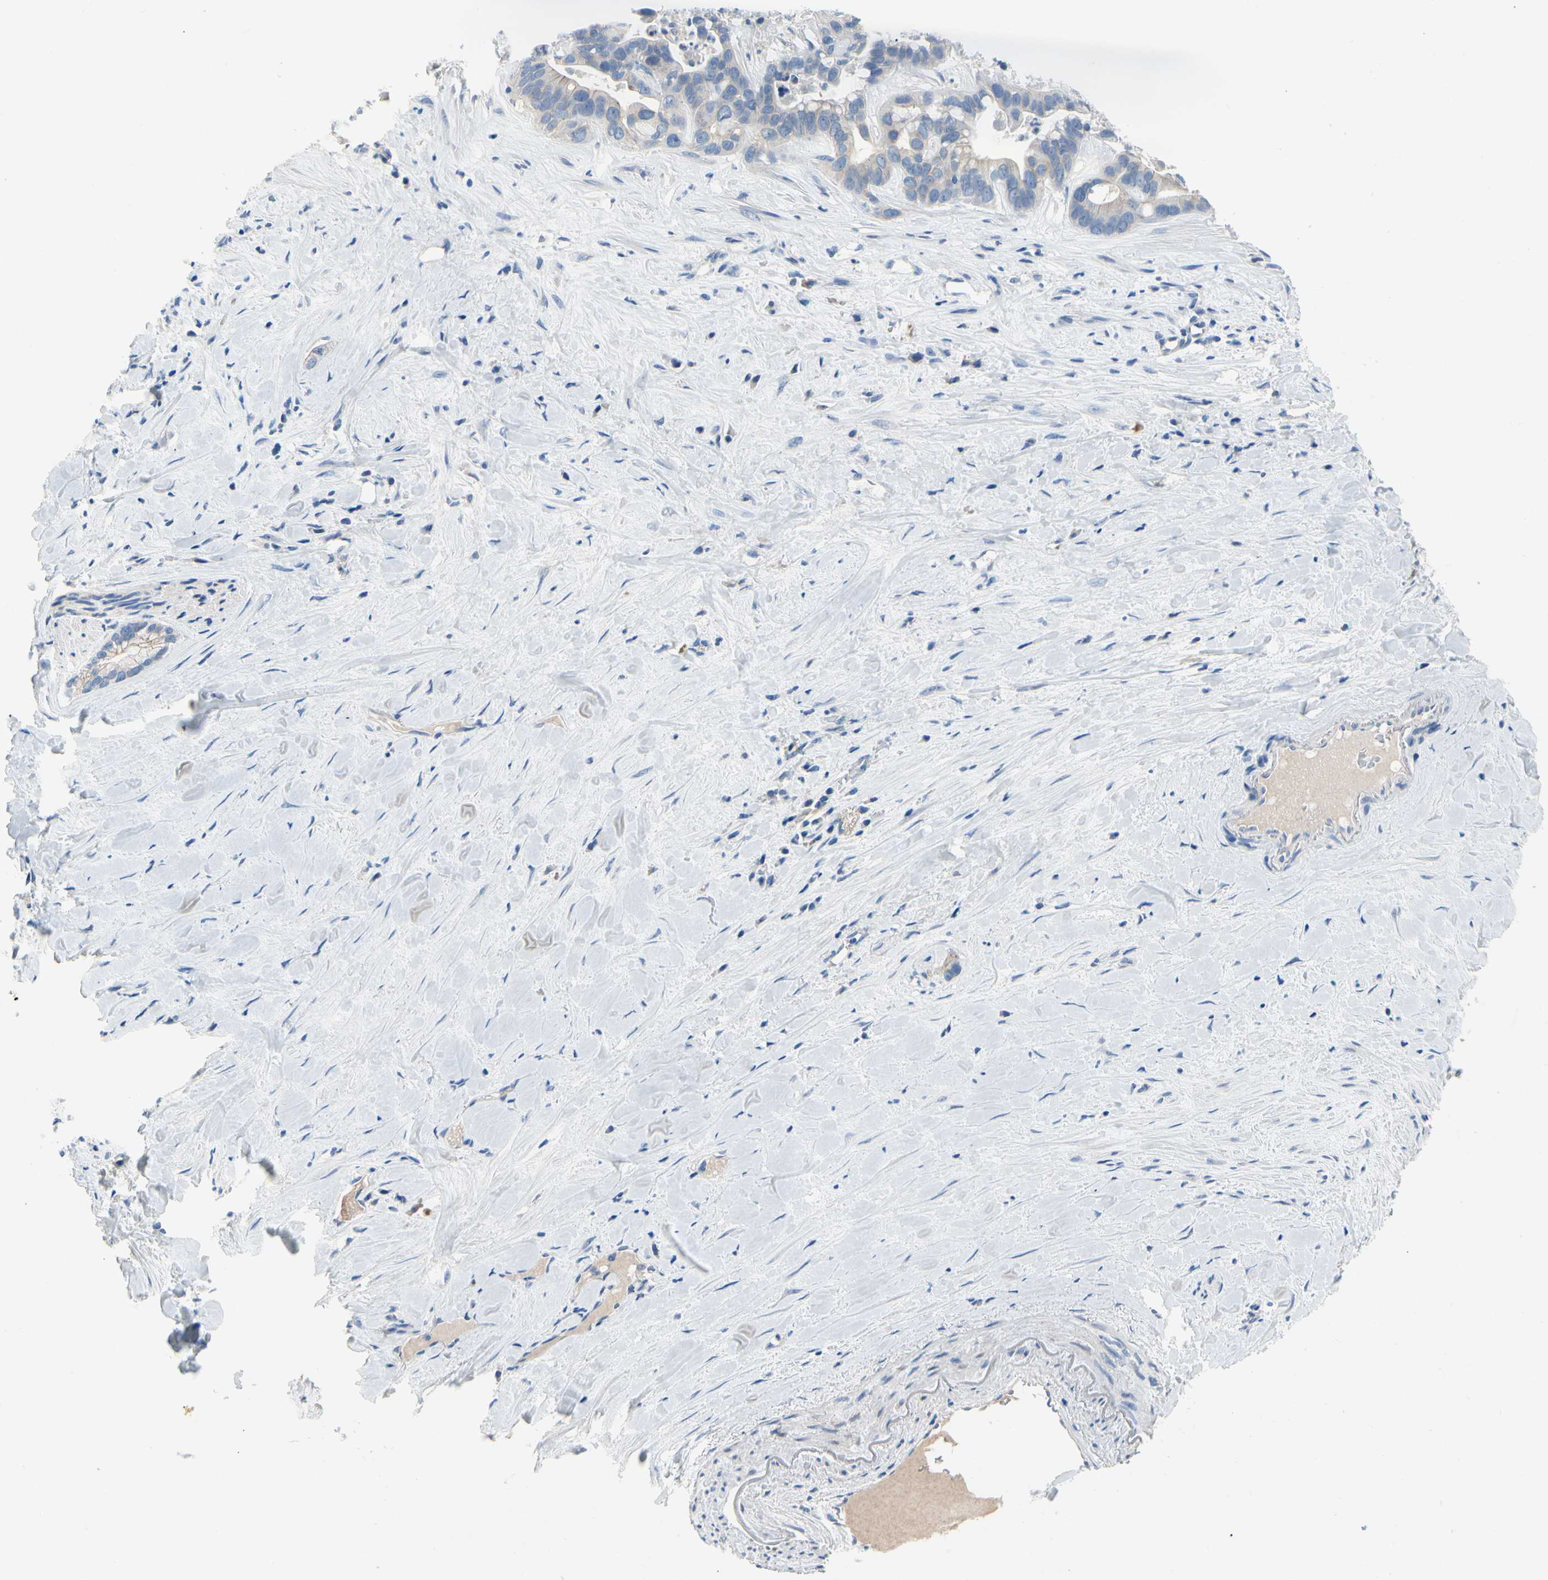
{"staining": {"intensity": "weak", "quantity": "25%-75%", "location": "cytoplasmic/membranous"}, "tissue": "liver cancer", "cell_type": "Tumor cells", "image_type": "cancer", "snomed": [{"axis": "morphology", "description": "Cholangiocarcinoma"}, {"axis": "topography", "description": "Liver"}], "caption": "Liver cholangiocarcinoma stained with immunohistochemistry reveals weak cytoplasmic/membranous staining in approximately 25%-75% of tumor cells. (DAB IHC with brightfield microscopy, high magnification).", "gene": "CA14", "patient": {"sex": "female", "age": 65}}